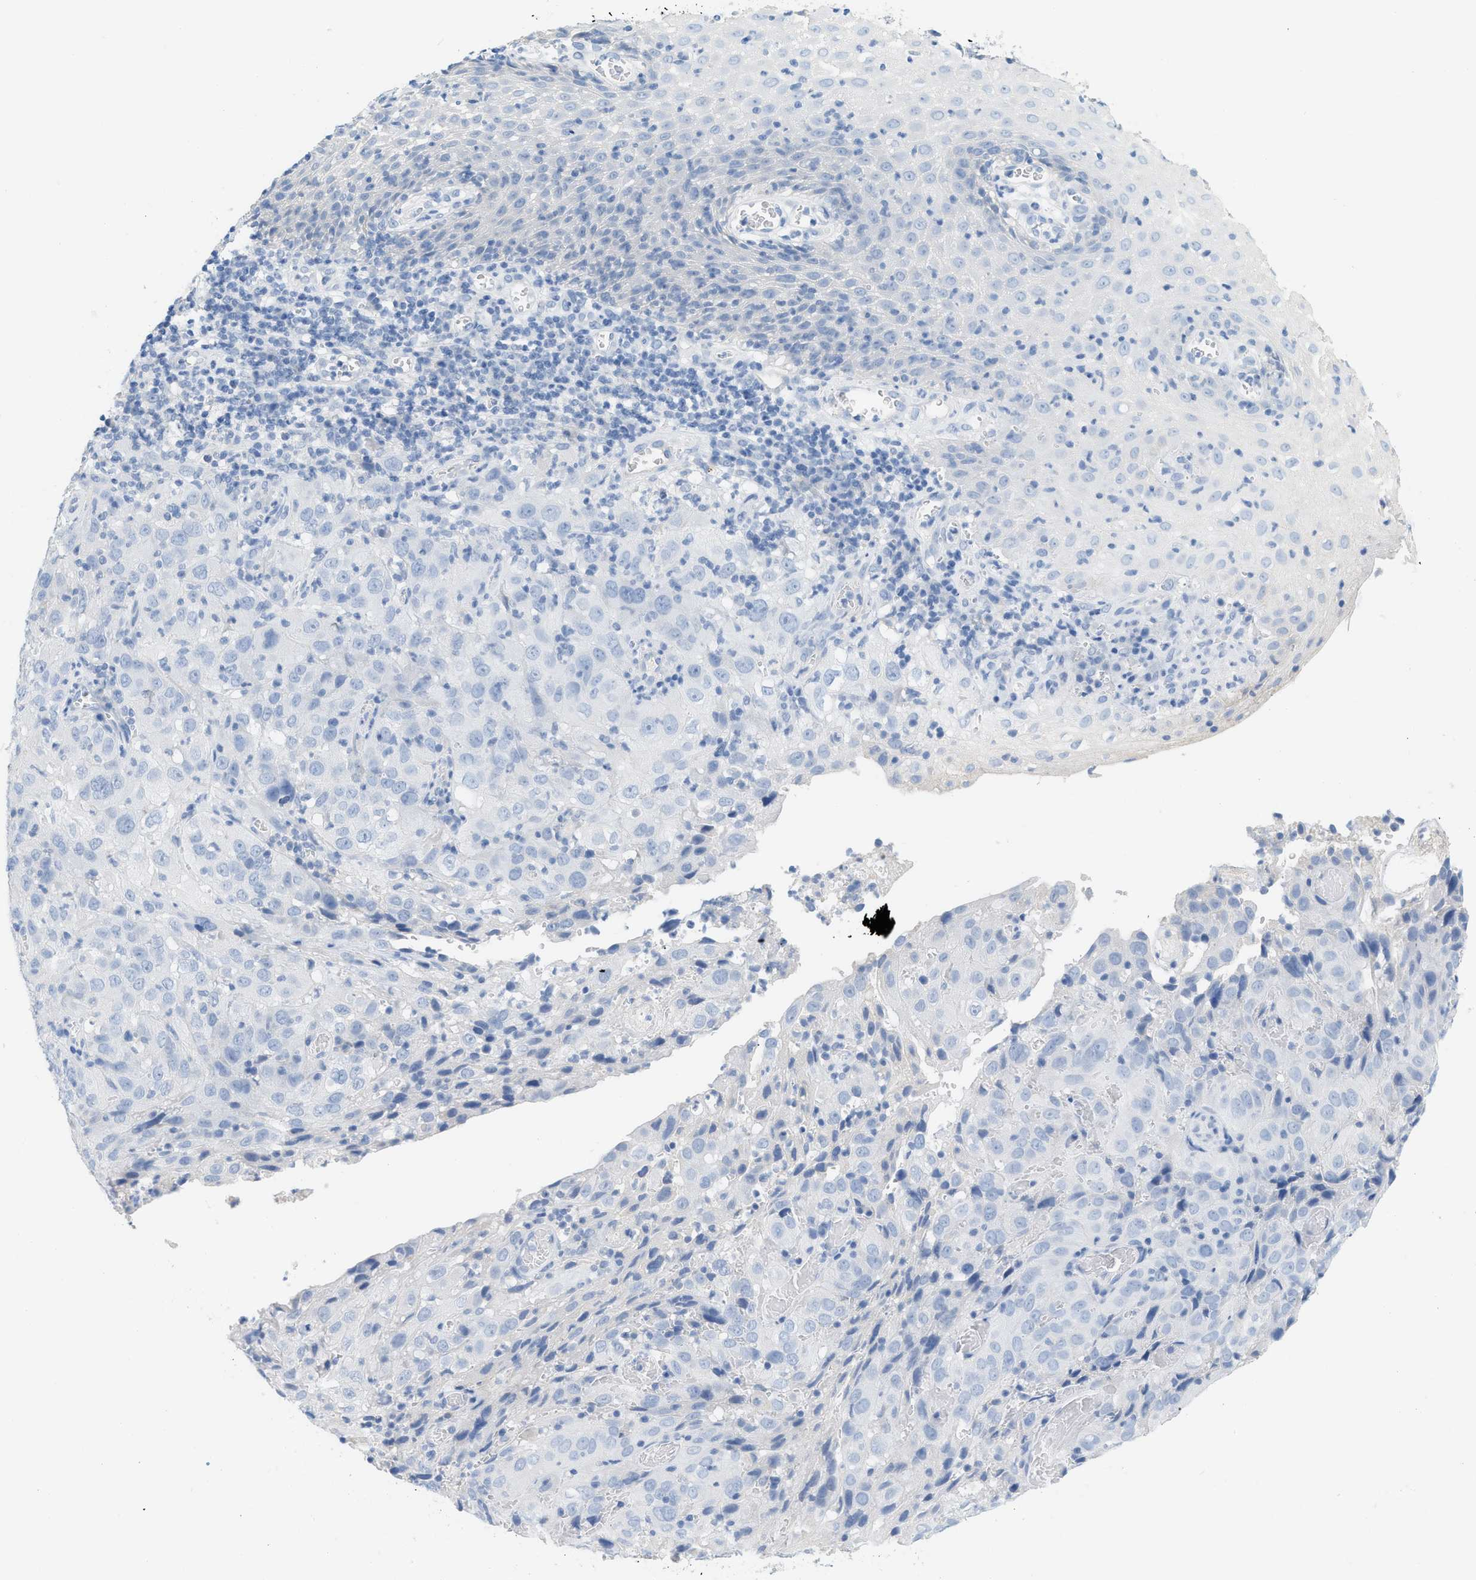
{"staining": {"intensity": "negative", "quantity": "none", "location": "none"}, "tissue": "cervical cancer", "cell_type": "Tumor cells", "image_type": "cancer", "snomed": [{"axis": "morphology", "description": "Squamous cell carcinoma, NOS"}, {"axis": "topography", "description": "Cervix"}], "caption": "Immunohistochemical staining of human cervical cancer (squamous cell carcinoma) displays no significant positivity in tumor cells.", "gene": "PAPPA", "patient": {"sex": "female", "age": 32}}